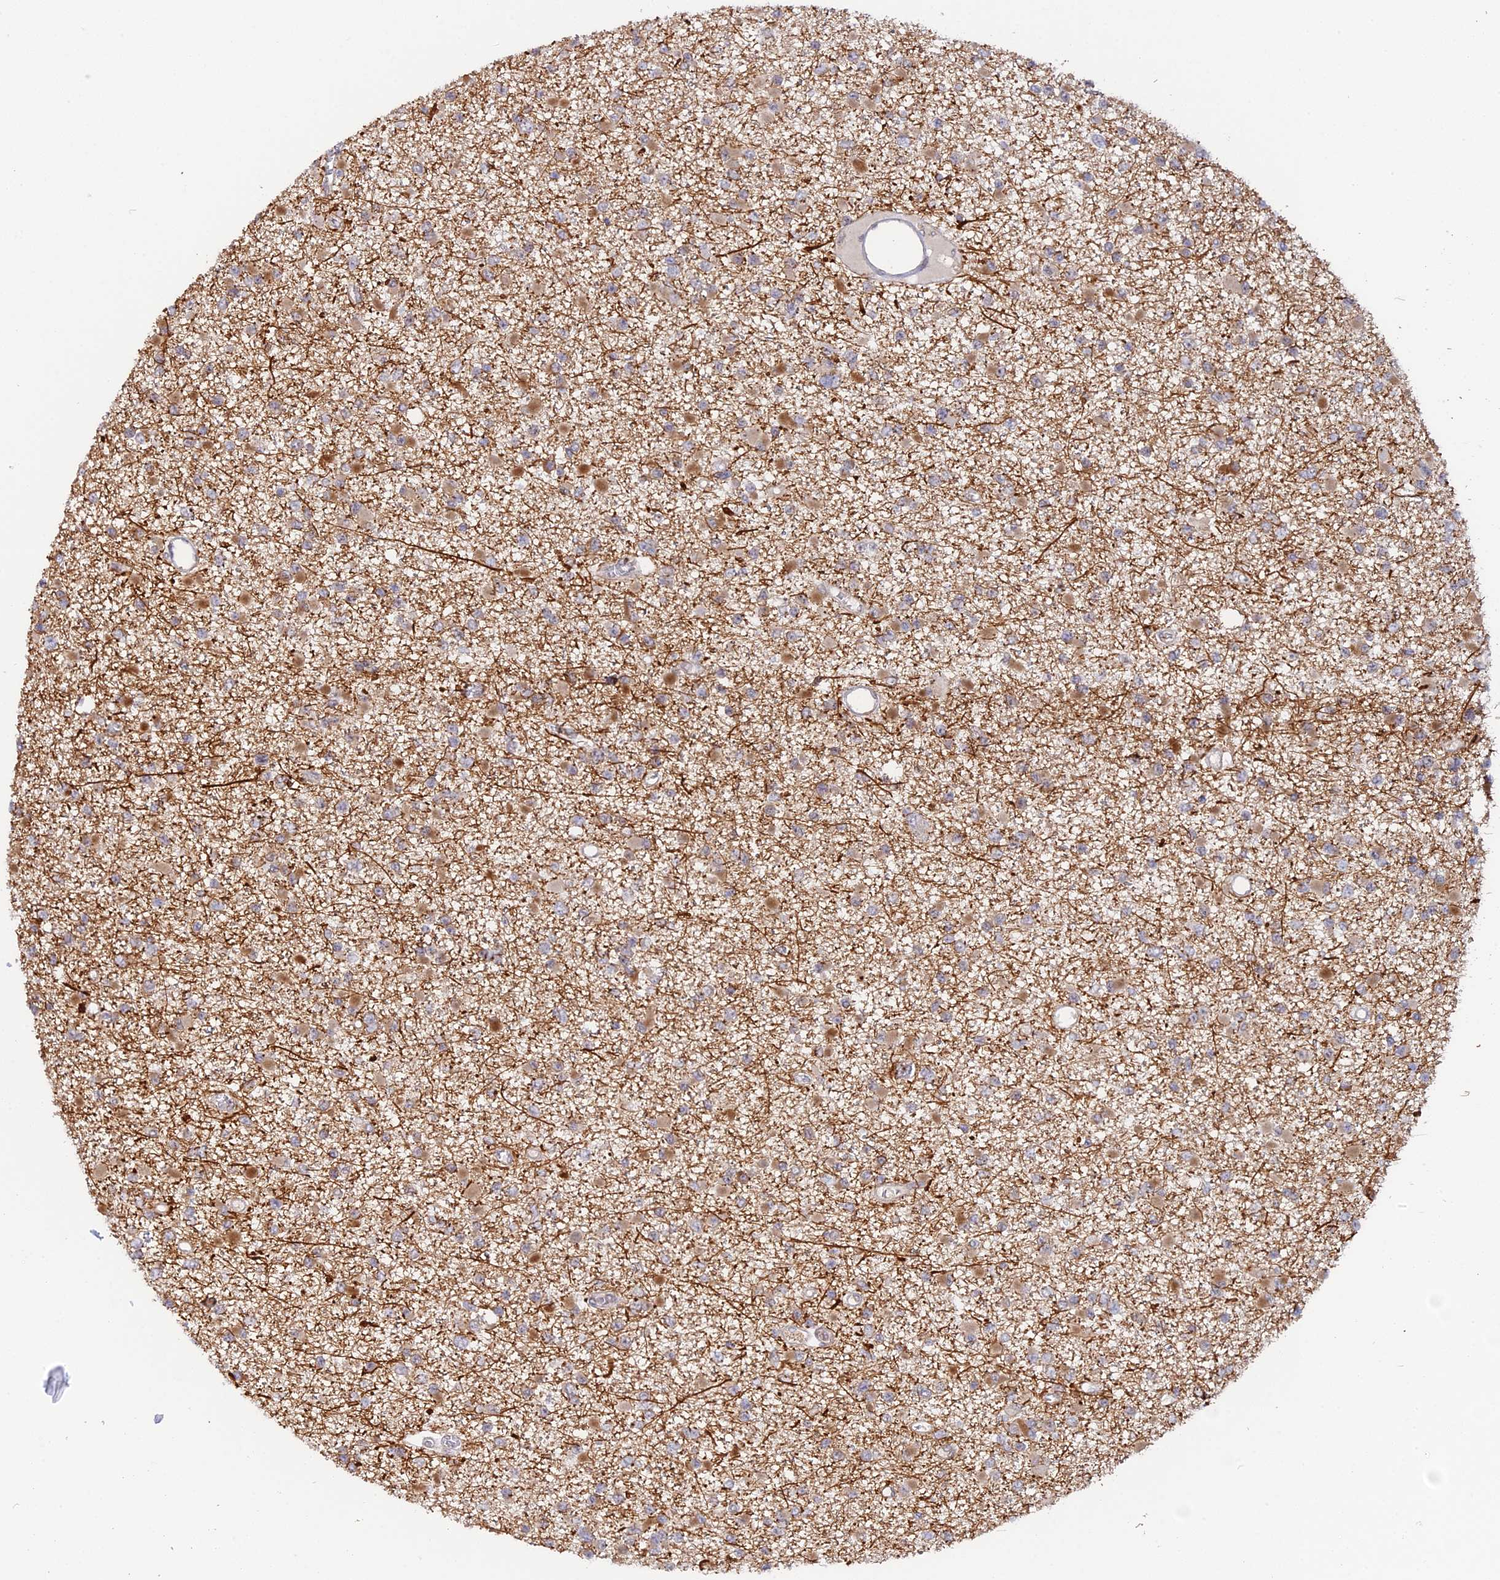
{"staining": {"intensity": "moderate", "quantity": "<25%", "location": "cytoplasmic/membranous"}, "tissue": "glioma", "cell_type": "Tumor cells", "image_type": "cancer", "snomed": [{"axis": "morphology", "description": "Glioma, malignant, Low grade"}, {"axis": "topography", "description": "Brain"}], "caption": "A low amount of moderate cytoplasmic/membranous staining is appreciated in about <25% of tumor cells in glioma tissue.", "gene": "GSKIP", "patient": {"sex": "female", "age": 22}}